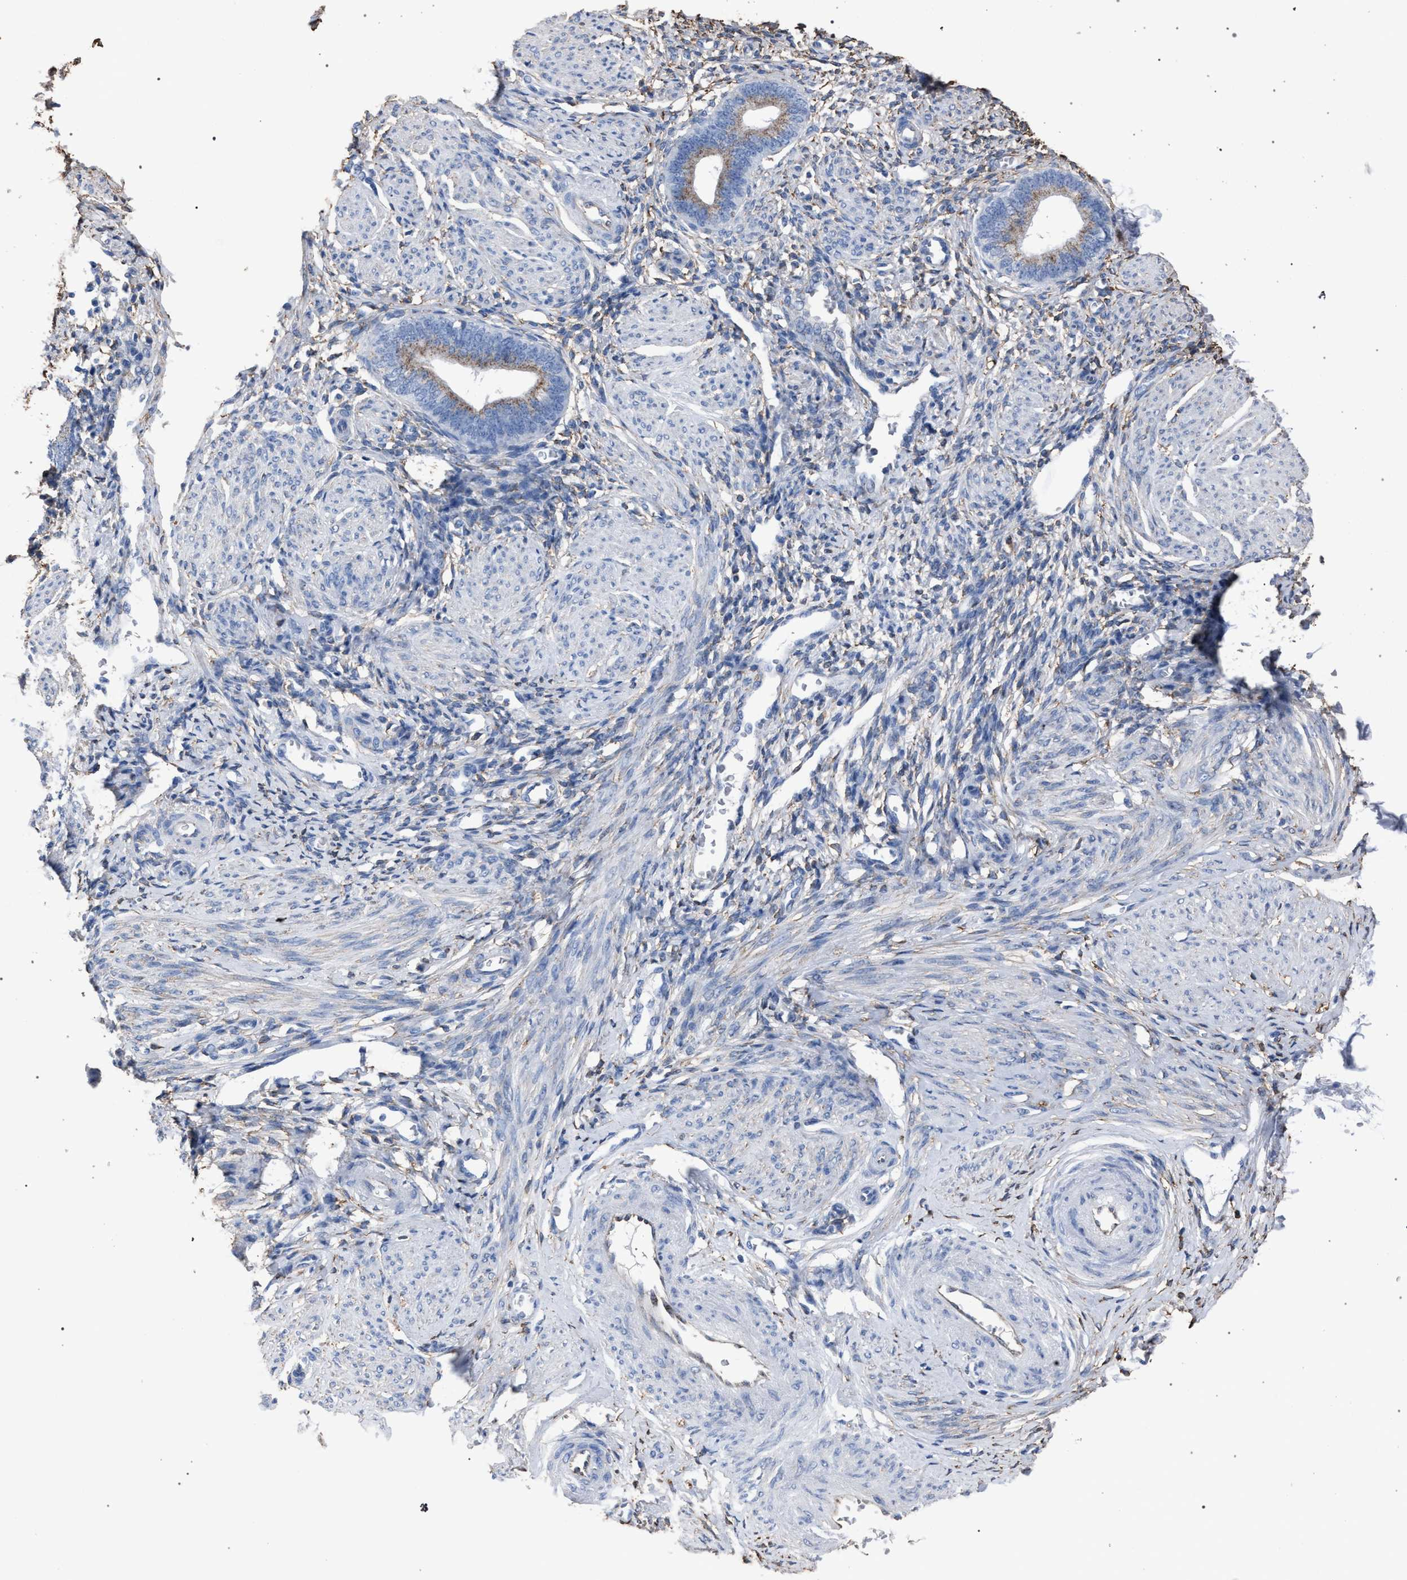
{"staining": {"intensity": "negative", "quantity": "none", "location": "none"}, "tissue": "endometrium", "cell_type": "Cells in endometrial stroma", "image_type": "normal", "snomed": [{"axis": "morphology", "description": "Normal tissue, NOS"}, {"axis": "topography", "description": "Endometrium"}], "caption": "High power microscopy histopathology image of an immunohistochemistry (IHC) histopathology image of unremarkable endometrium, revealing no significant positivity in cells in endometrial stroma. The staining was performed using DAB (3,3'-diaminobenzidine) to visualize the protein expression in brown, while the nuclei were stained in blue with hematoxylin (Magnification: 20x).", "gene": "HSD17B4", "patient": {"sex": "female", "age": 46}}